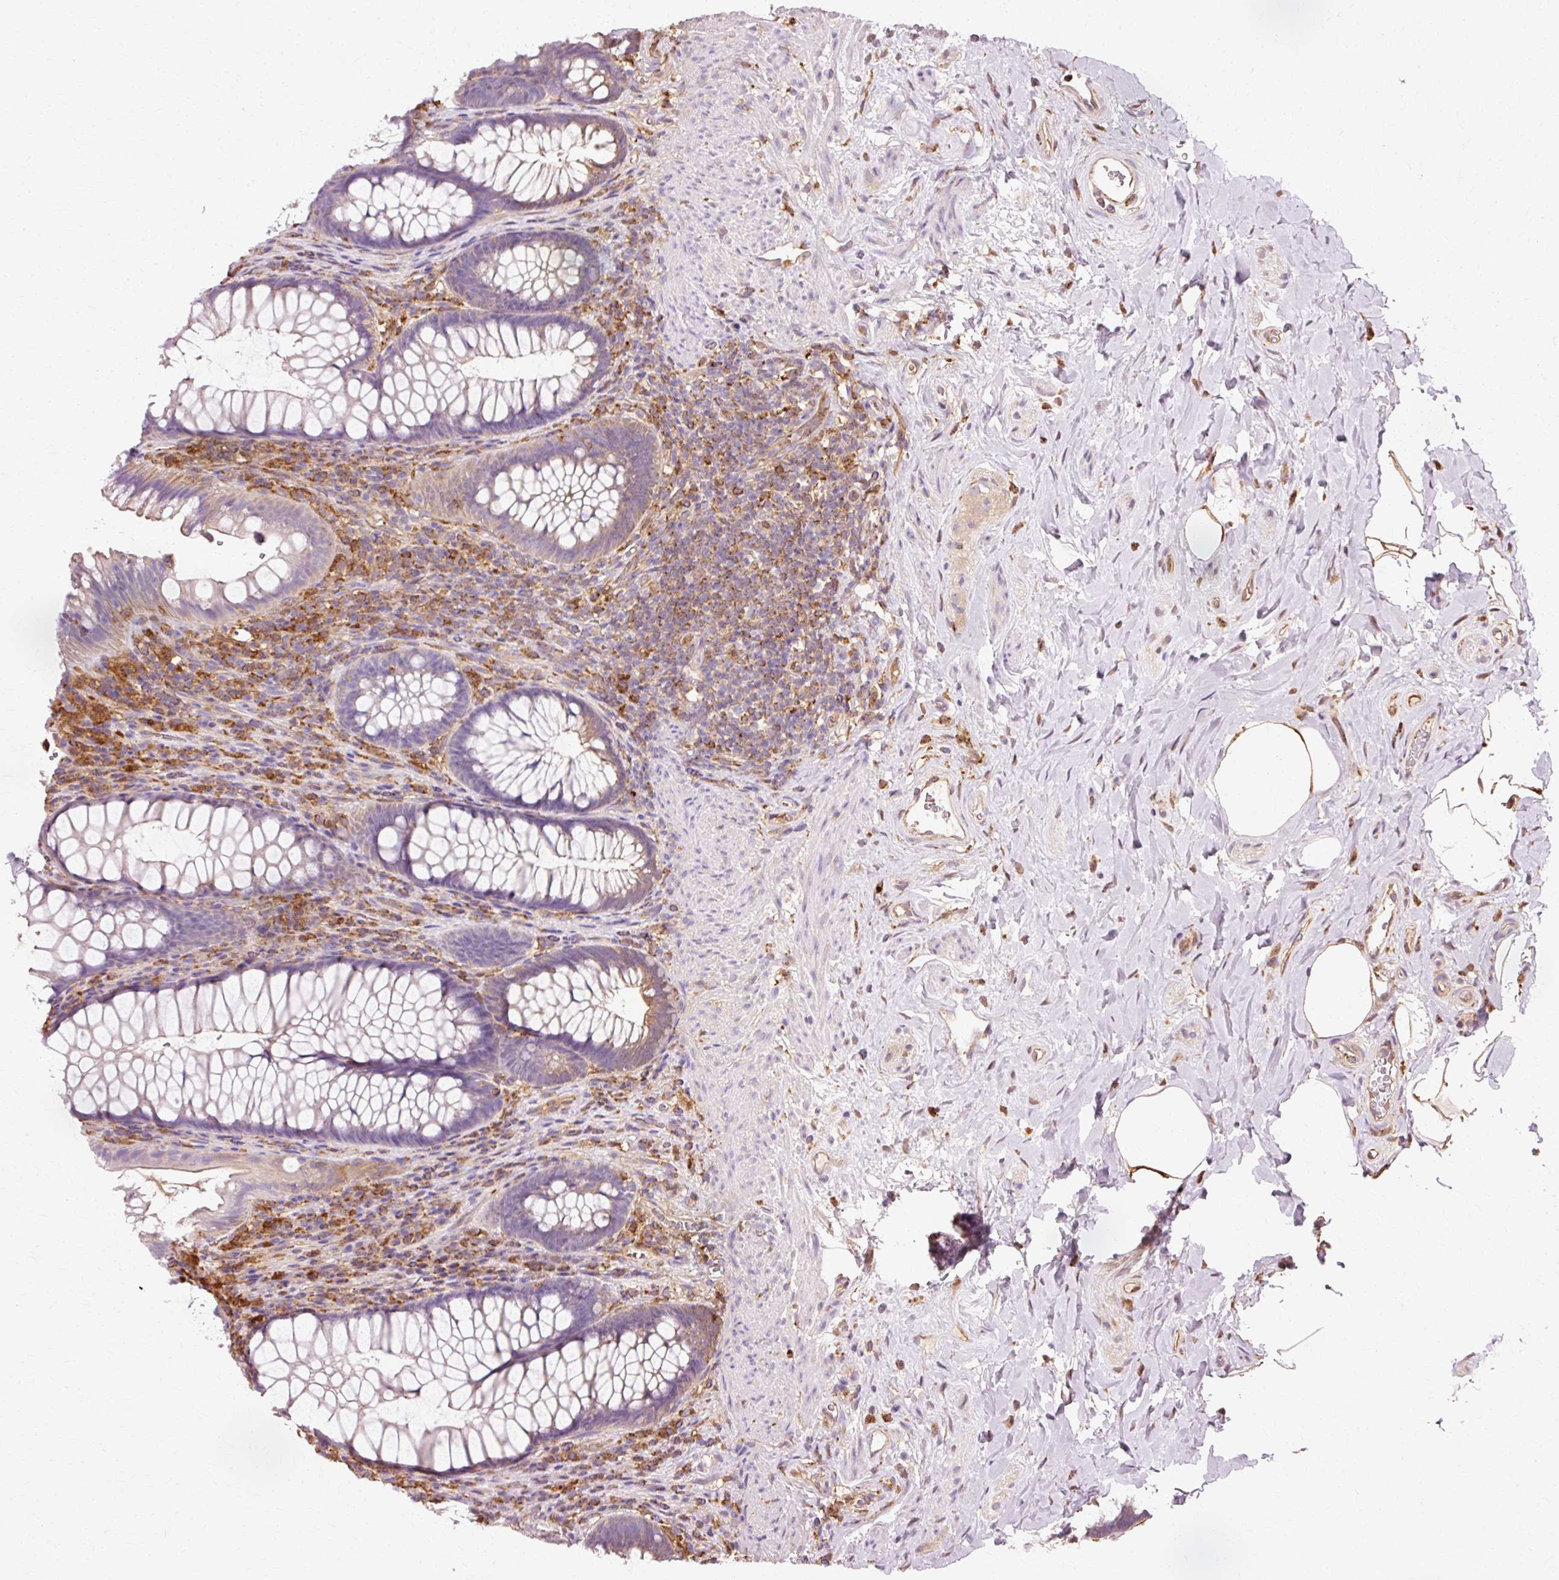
{"staining": {"intensity": "weak", "quantity": "25%-75%", "location": "cytoplasmic/membranous"}, "tissue": "rectum", "cell_type": "Glandular cells", "image_type": "normal", "snomed": [{"axis": "morphology", "description": "Normal tissue, NOS"}, {"axis": "topography", "description": "Rectum"}], "caption": "IHC (DAB) staining of unremarkable rectum exhibits weak cytoplasmic/membranous protein positivity in approximately 25%-75% of glandular cells.", "gene": "GPX1", "patient": {"sex": "male", "age": 53}}